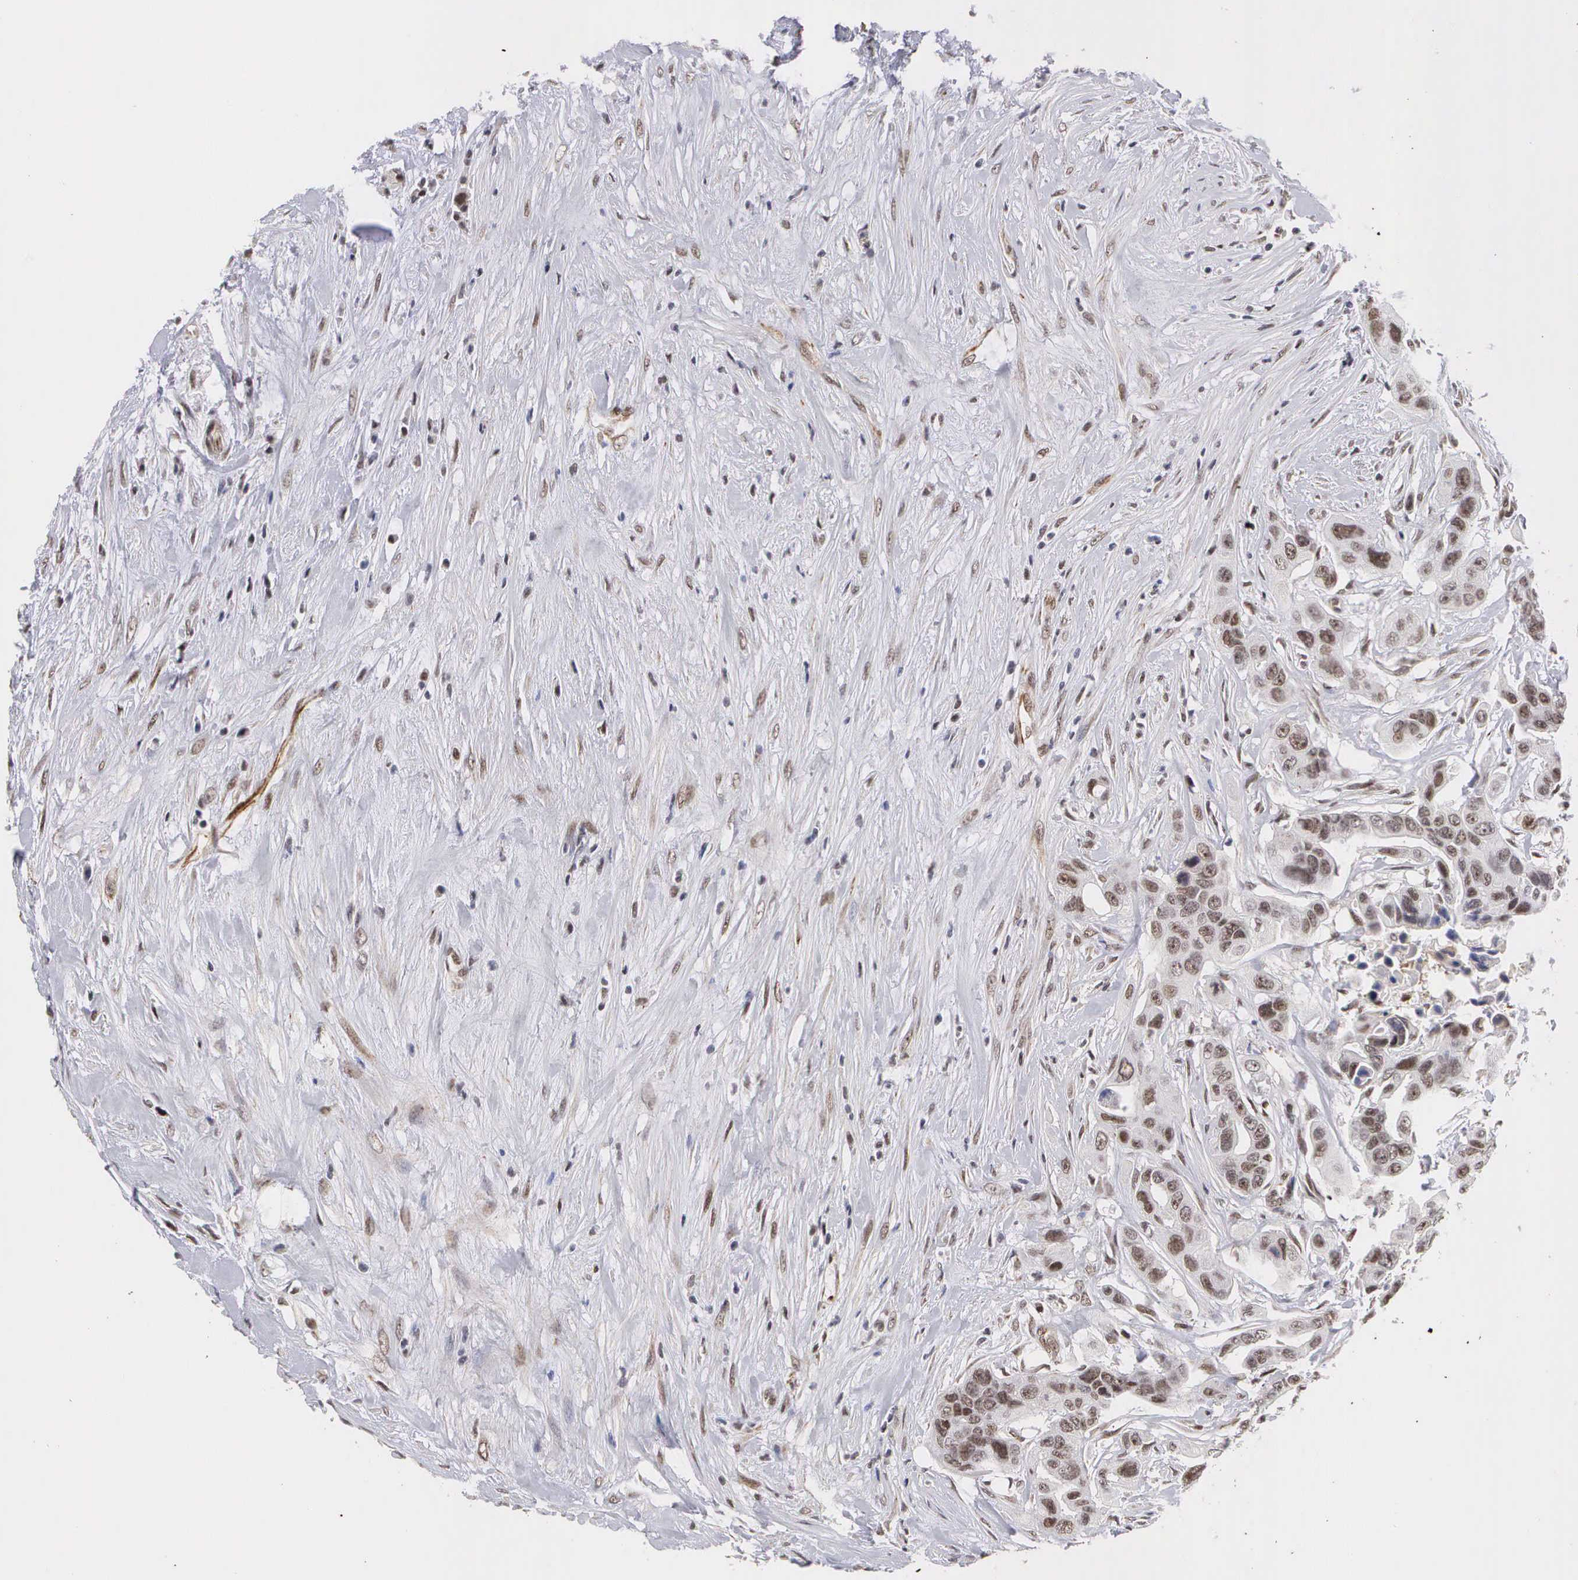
{"staining": {"intensity": "moderate", "quantity": ">75%", "location": "nuclear"}, "tissue": "colorectal cancer", "cell_type": "Tumor cells", "image_type": "cancer", "snomed": [{"axis": "morphology", "description": "Adenocarcinoma, NOS"}, {"axis": "topography", "description": "Colon"}], "caption": "Immunohistochemical staining of human adenocarcinoma (colorectal) displays medium levels of moderate nuclear protein positivity in approximately >75% of tumor cells. (Brightfield microscopy of DAB IHC at high magnification).", "gene": "MORC2", "patient": {"sex": "female", "age": 70}}